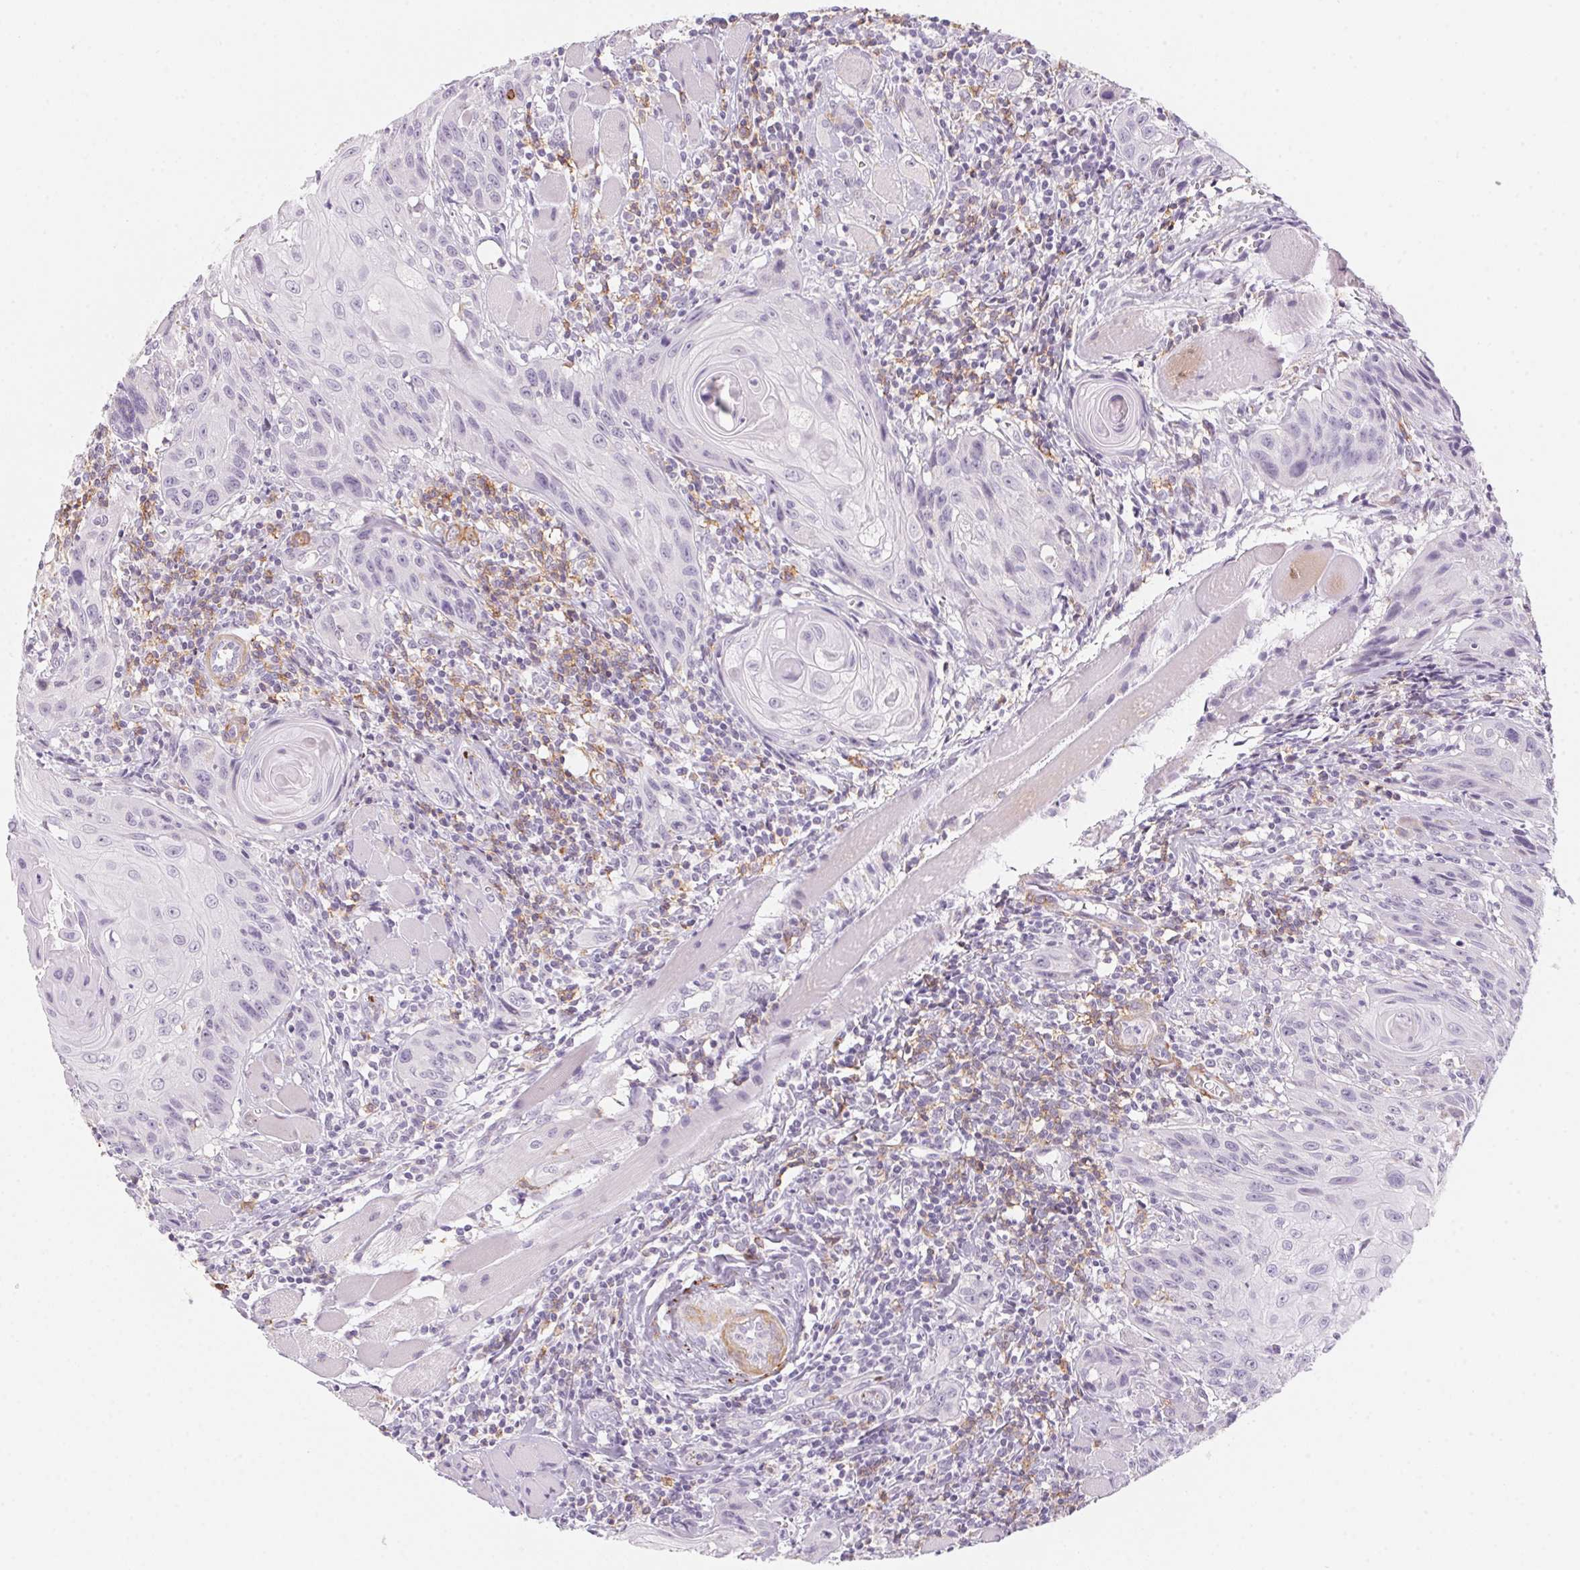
{"staining": {"intensity": "negative", "quantity": "none", "location": "none"}, "tissue": "head and neck cancer", "cell_type": "Tumor cells", "image_type": "cancer", "snomed": [{"axis": "morphology", "description": "Squamous cell carcinoma, NOS"}, {"axis": "topography", "description": "Oral tissue"}, {"axis": "topography", "description": "Head-Neck"}], "caption": "IHC image of neoplastic tissue: human head and neck cancer stained with DAB exhibits no significant protein staining in tumor cells.", "gene": "PRPH", "patient": {"sex": "male", "age": 58}}